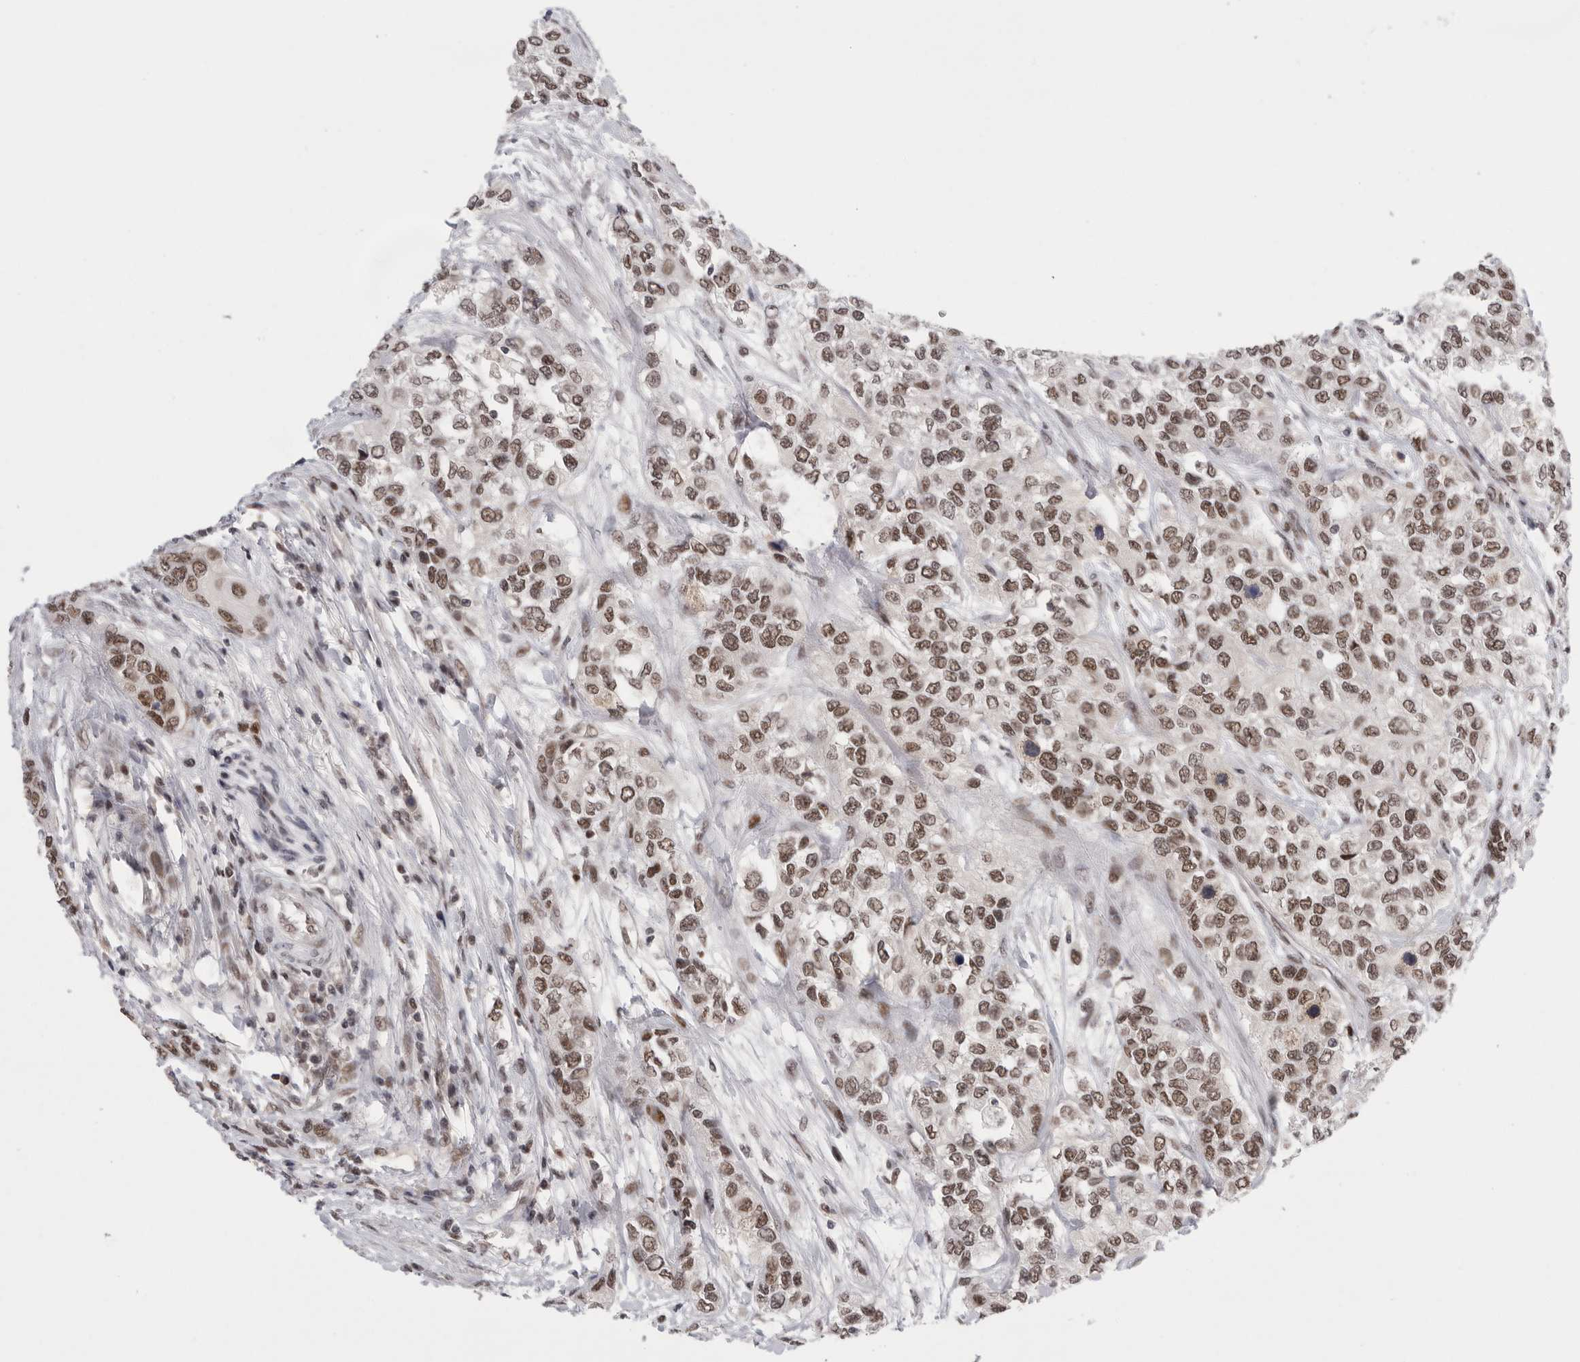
{"staining": {"intensity": "moderate", "quantity": ">75%", "location": "nuclear"}, "tissue": "urothelial cancer", "cell_type": "Tumor cells", "image_type": "cancer", "snomed": [{"axis": "morphology", "description": "Urothelial carcinoma, High grade"}, {"axis": "topography", "description": "Urinary bladder"}], "caption": "Protein staining shows moderate nuclear expression in approximately >75% of tumor cells in urothelial cancer.", "gene": "POU5F1", "patient": {"sex": "female", "age": 56}}